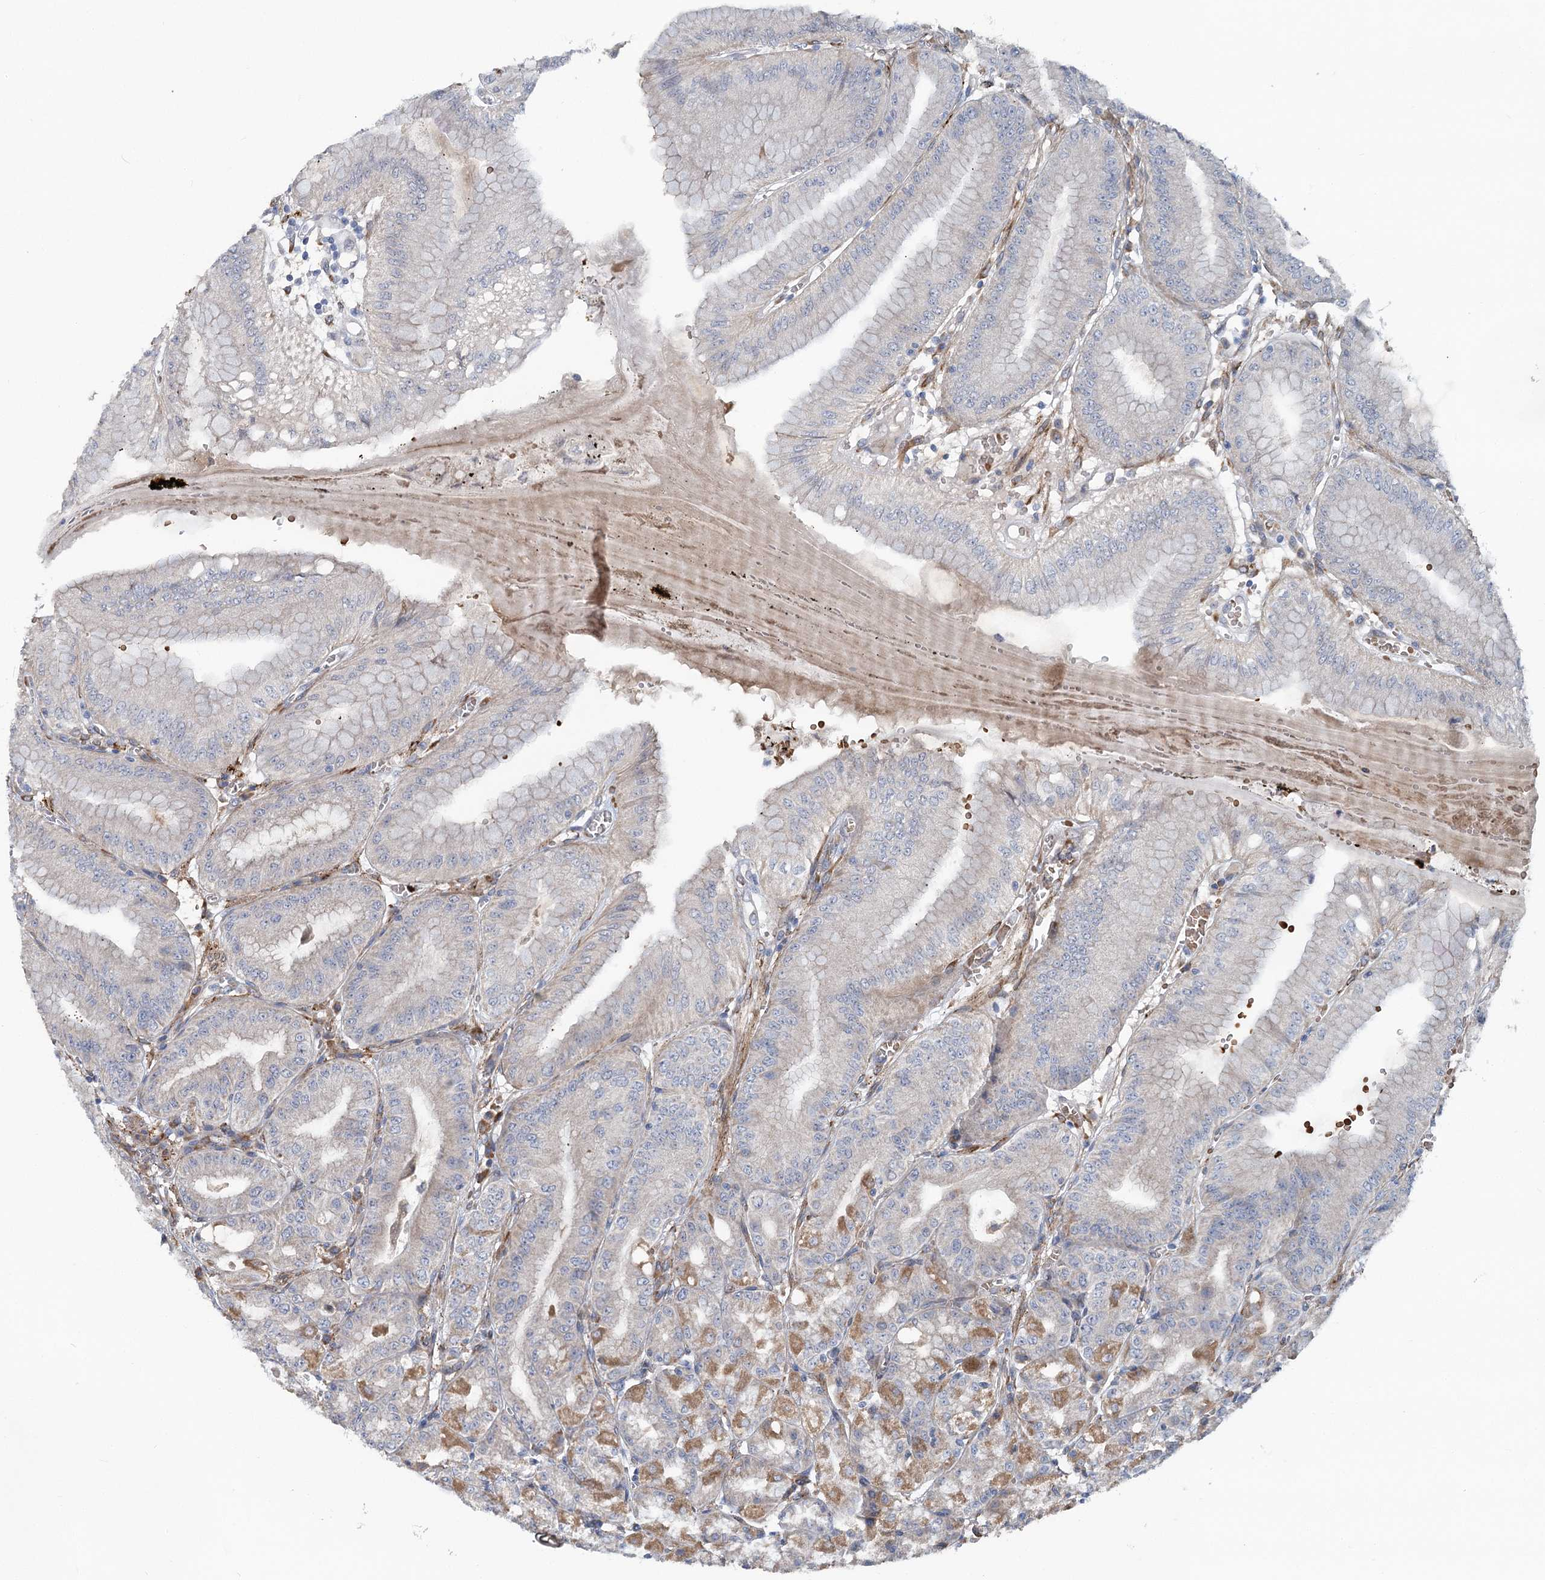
{"staining": {"intensity": "moderate", "quantity": "25%-75%", "location": "cytoplasmic/membranous"}, "tissue": "stomach", "cell_type": "Glandular cells", "image_type": "normal", "snomed": [{"axis": "morphology", "description": "Normal tissue, NOS"}, {"axis": "topography", "description": "Stomach, lower"}], "caption": "DAB (3,3'-diaminobenzidine) immunohistochemical staining of benign stomach exhibits moderate cytoplasmic/membranous protein staining in approximately 25%-75% of glandular cells.", "gene": "CIB4", "patient": {"sex": "male", "age": 71}}